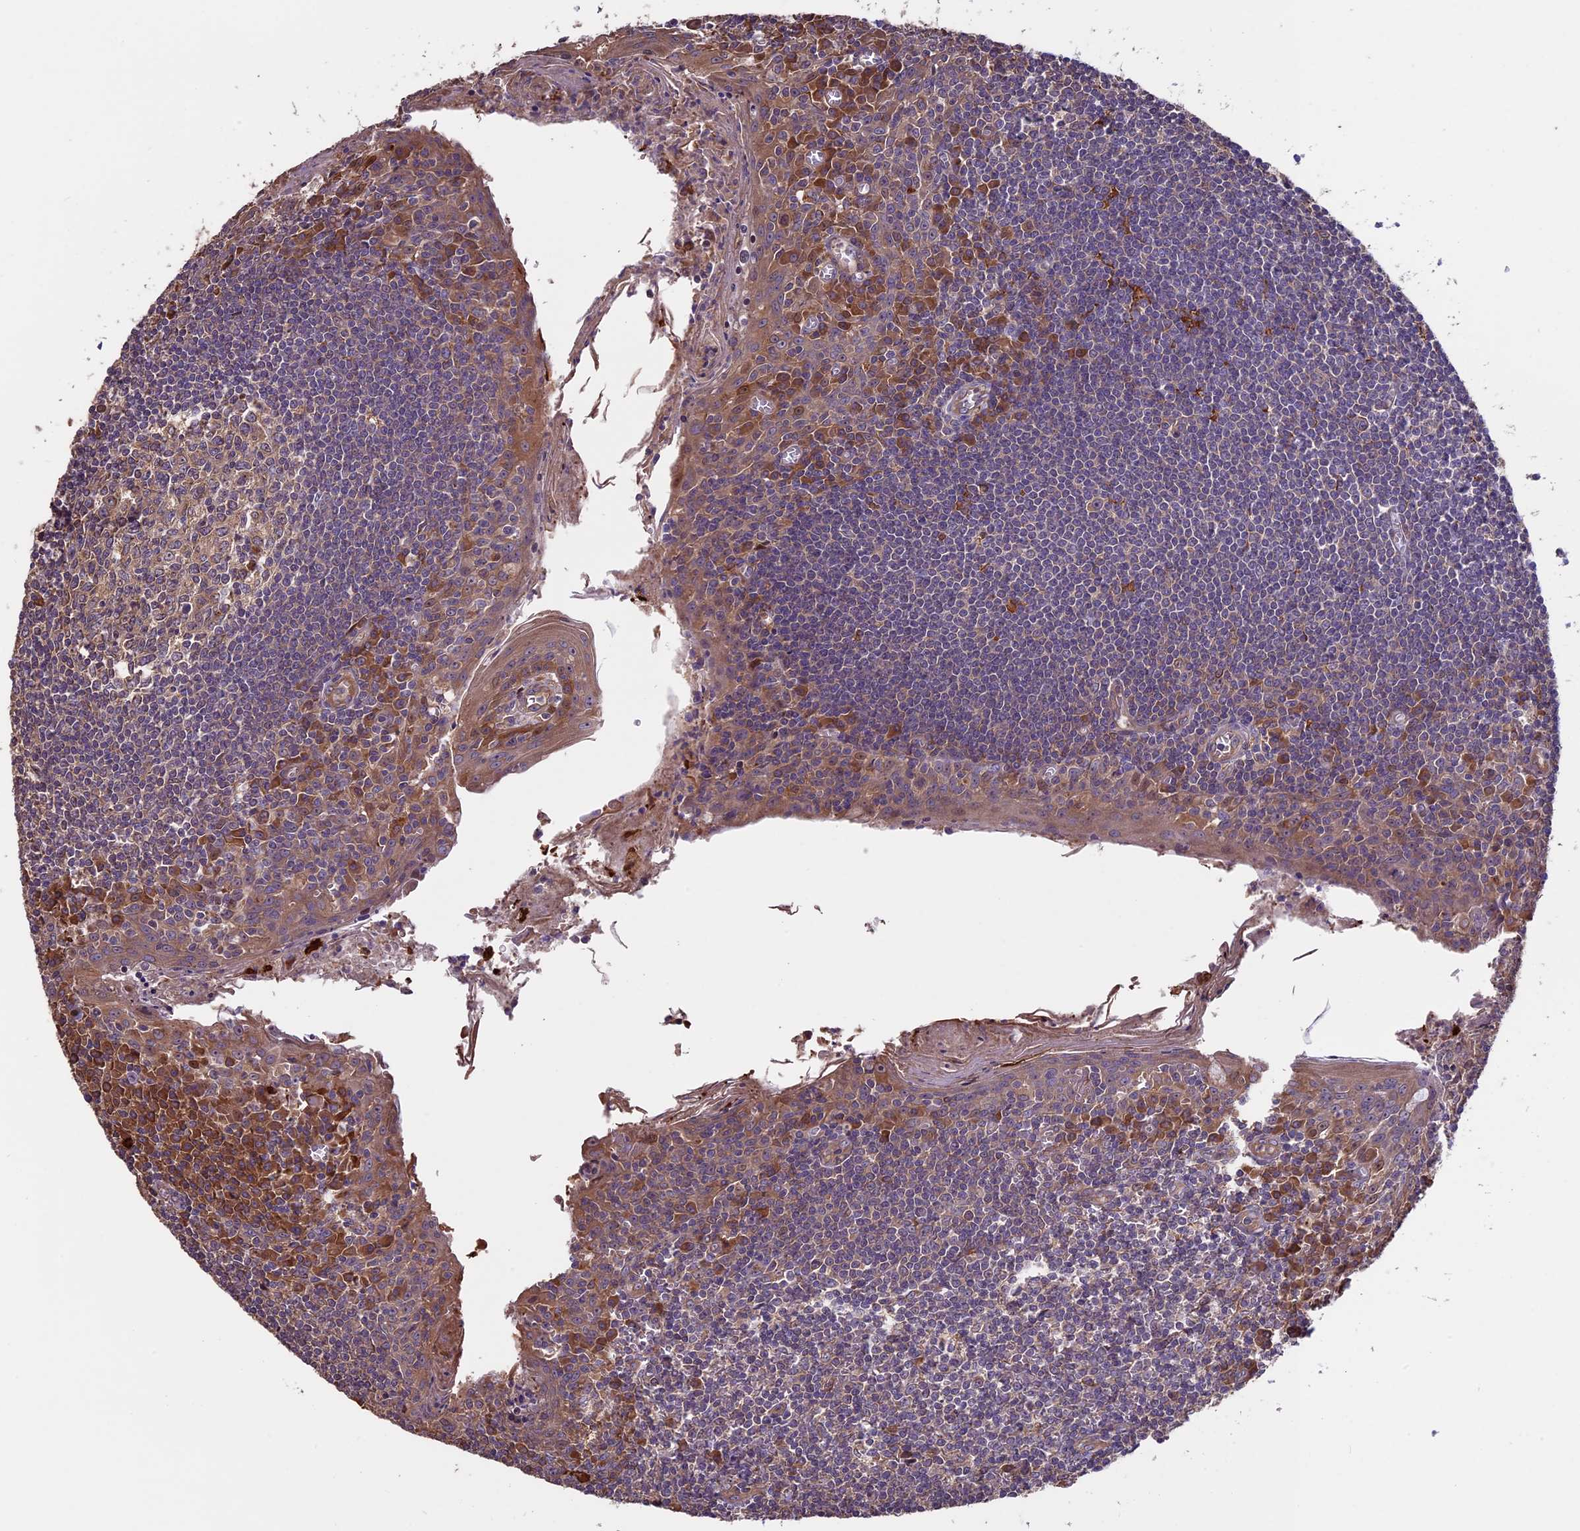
{"staining": {"intensity": "moderate", "quantity": "25%-75%", "location": "cytoplasmic/membranous"}, "tissue": "tonsil", "cell_type": "Germinal center cells", "image_type": "normal", "snomed": [{"axis": "morphology", "description": "Normal tissue, NOS"}, {"axis": "topography", "description": "Tonsil"}], "caption": "This image exhibits normal tonsil stained with IHC to label a protein in brown. The cytoplasmic/membranous of germinal center cells show moderate positivity for the protein. Nuclei are counter-stained blue.", "gene": "VWA3A", "patient": {"sex": "male", "age": 27}}